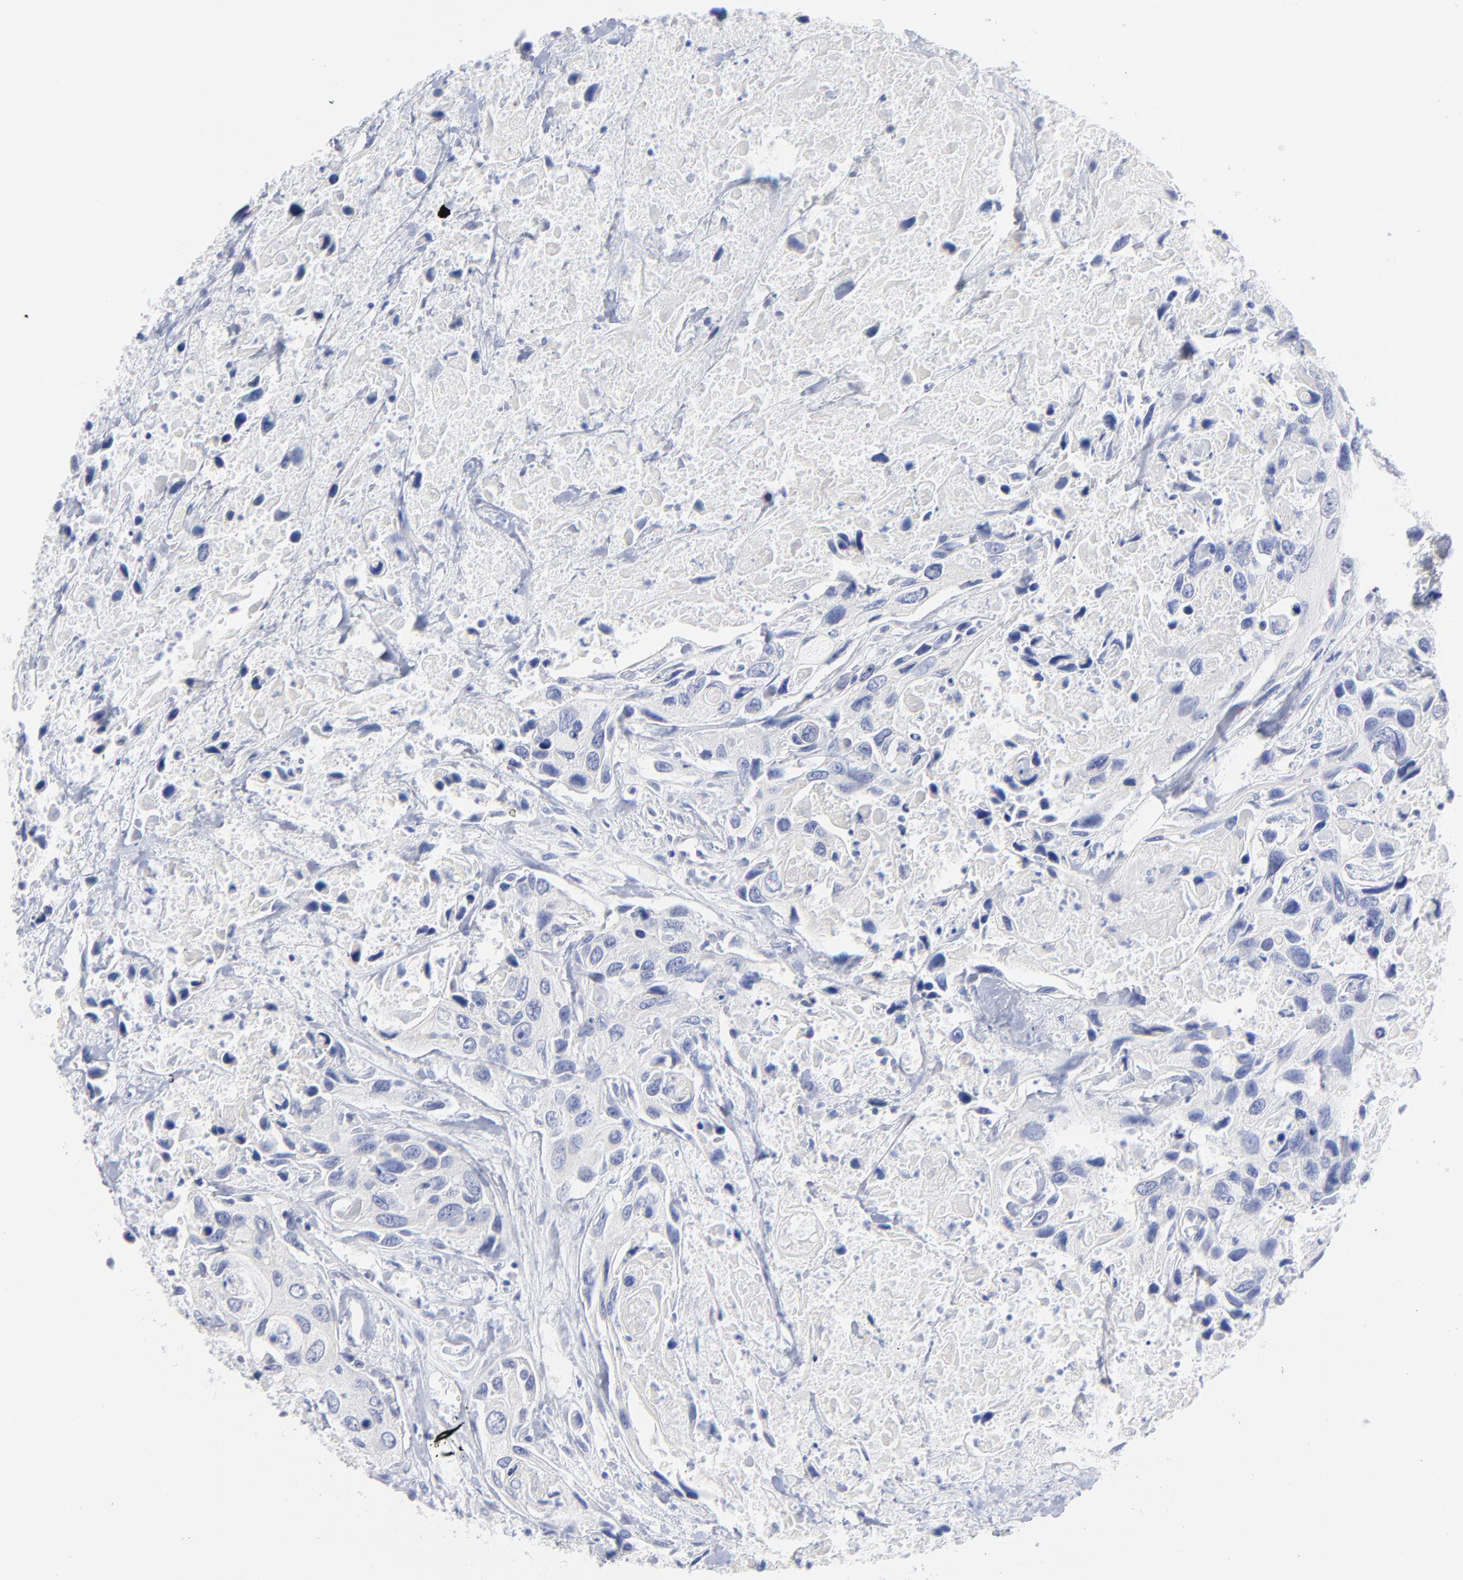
{"staining": {"intensity": "negative", "quantity": "none", "location": "none"}, "tissue": "urothelial cancer", "cell_type": "Tumor cells", "image_type": "cancer", "snomed": [{"axis": "morphology", "description": "Urothelial carcinoma, High grade"}, {"axis": "topography", "description": "Urinary bladder"}], "caption": "A photomicrograph of human high-grade urothelial carcinoma is negative for staining in tumor cells. The staining is performed using DAB brown chromogen with nuclei counter-stained in using hematoxylin.", "gene": "ACY1", "patient": {"sex": "male", "age": 71}}